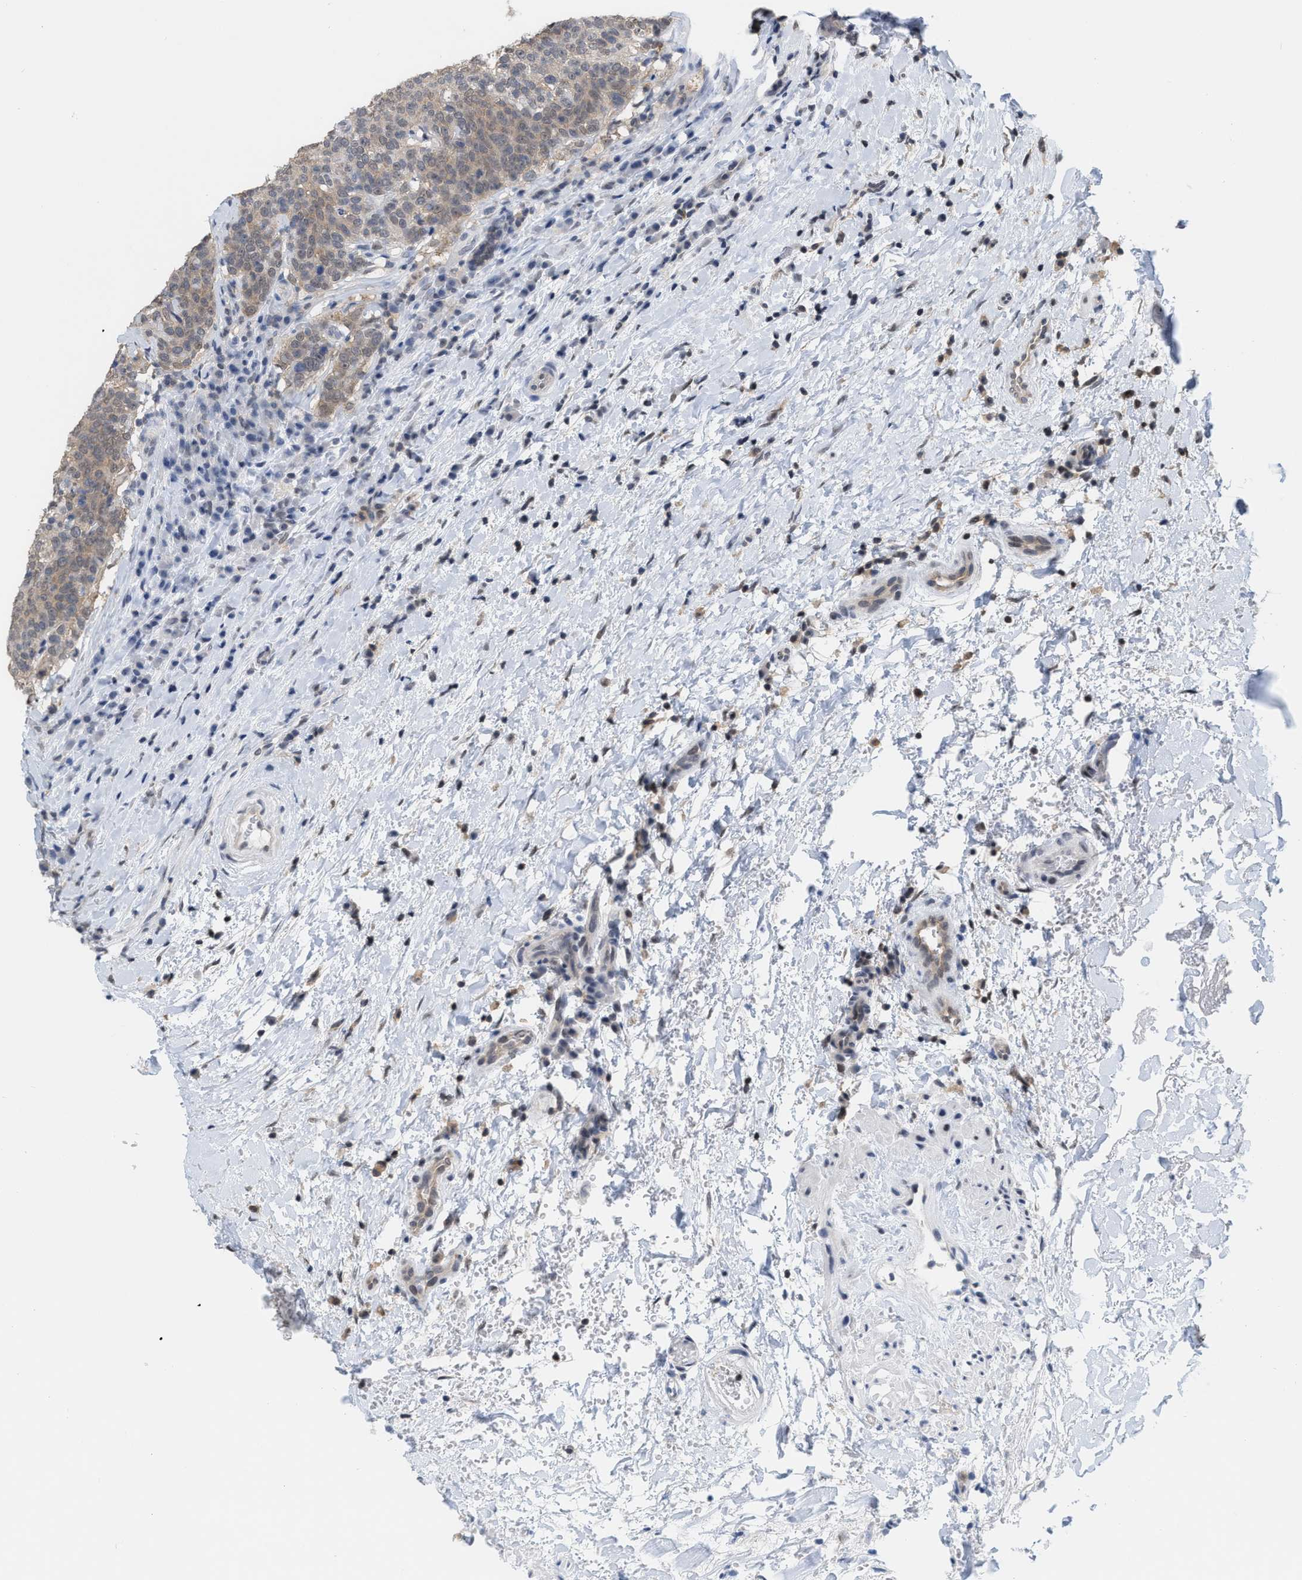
{"staining": {"intensity": "moderate", "quantity": ">75%", "location": "cytoplasmic/membranous"}, "tissue": "head and neck cancer", "cell_type": "Tumor cells", "image_type": "cancer", "snomed": [{"axis": "morphology", "description": "Squamous cell carcinoma, NOS"}, {"axis": "morphology", "description": "Squamous cell carcinoma, metastatic, NOS"}, {"axis": "topography", "description": "Lymph node"}, {"axis": "topography", "description": "Head-Neck"}], "caption": "This image reveals head and neck squamous cell carcinoma stained with IHC to label a protein in brown. The cytoplasmic/membranous of tumor cells show moderate positivity for the protein. Nuclei are counter-stained blue.", "gene": "BAIAP2L1", "patient": {"sex": "male", "age": 62}}